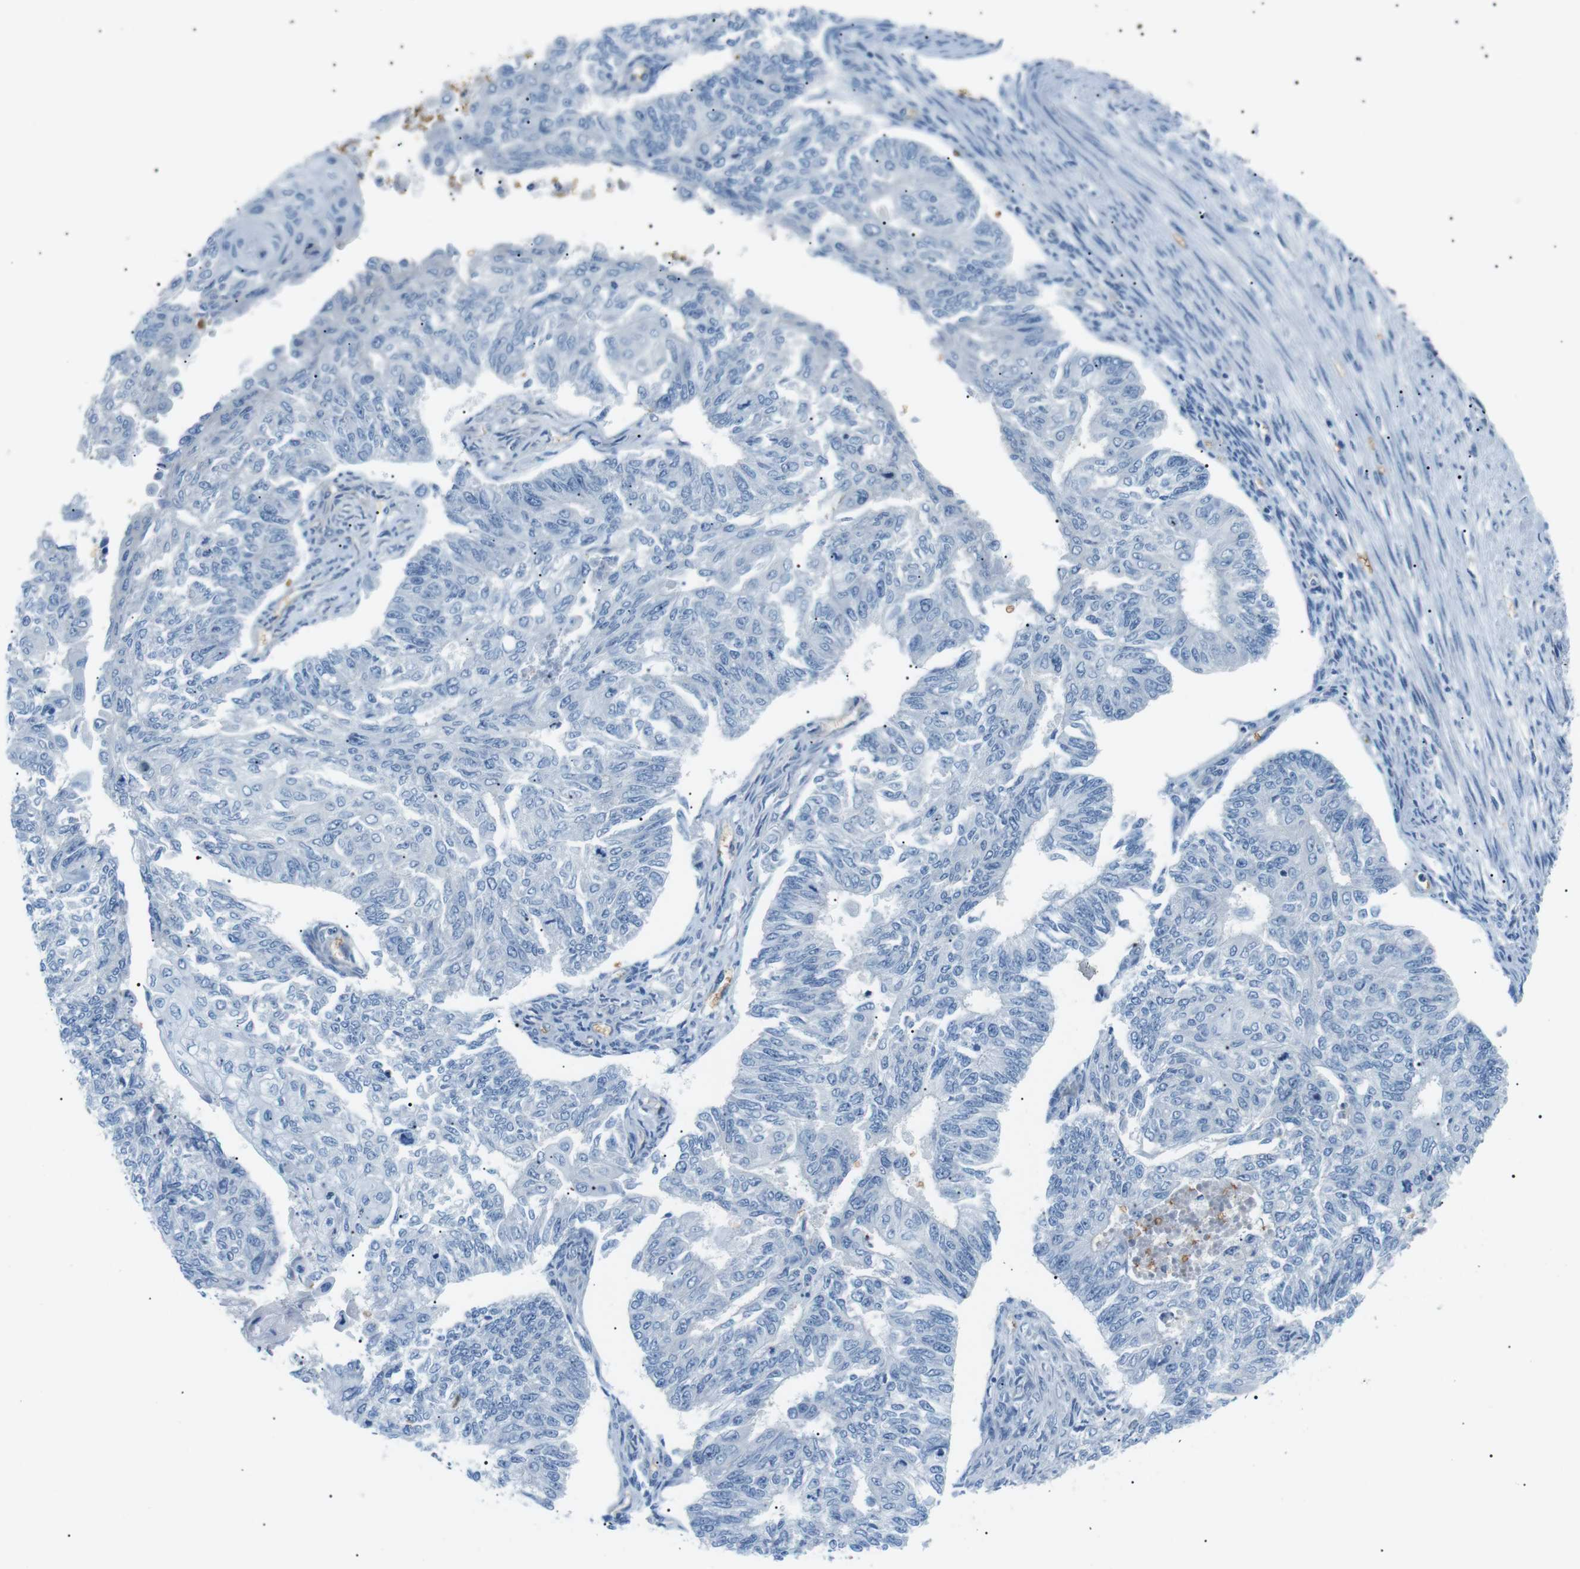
{"staining": {"intensity": "negative", "quantity": "none", "location": "none"}, "tissue": "endometrial cancer", "cell_type": "Tumor cells", "image_type": "cancer", "snomed": [{"axis": "morphology", "description": "Adenocarcinoma, NOS"}, {"axis": "topography", "description": "Endometrium"}], "caption": "Immunohistochemistry (IHC) of human endometrial adenocarcinoma displays no positivity in tumor cells.", "gene": "ADCY10", "patient": {"sex": "female", "age": 32}}